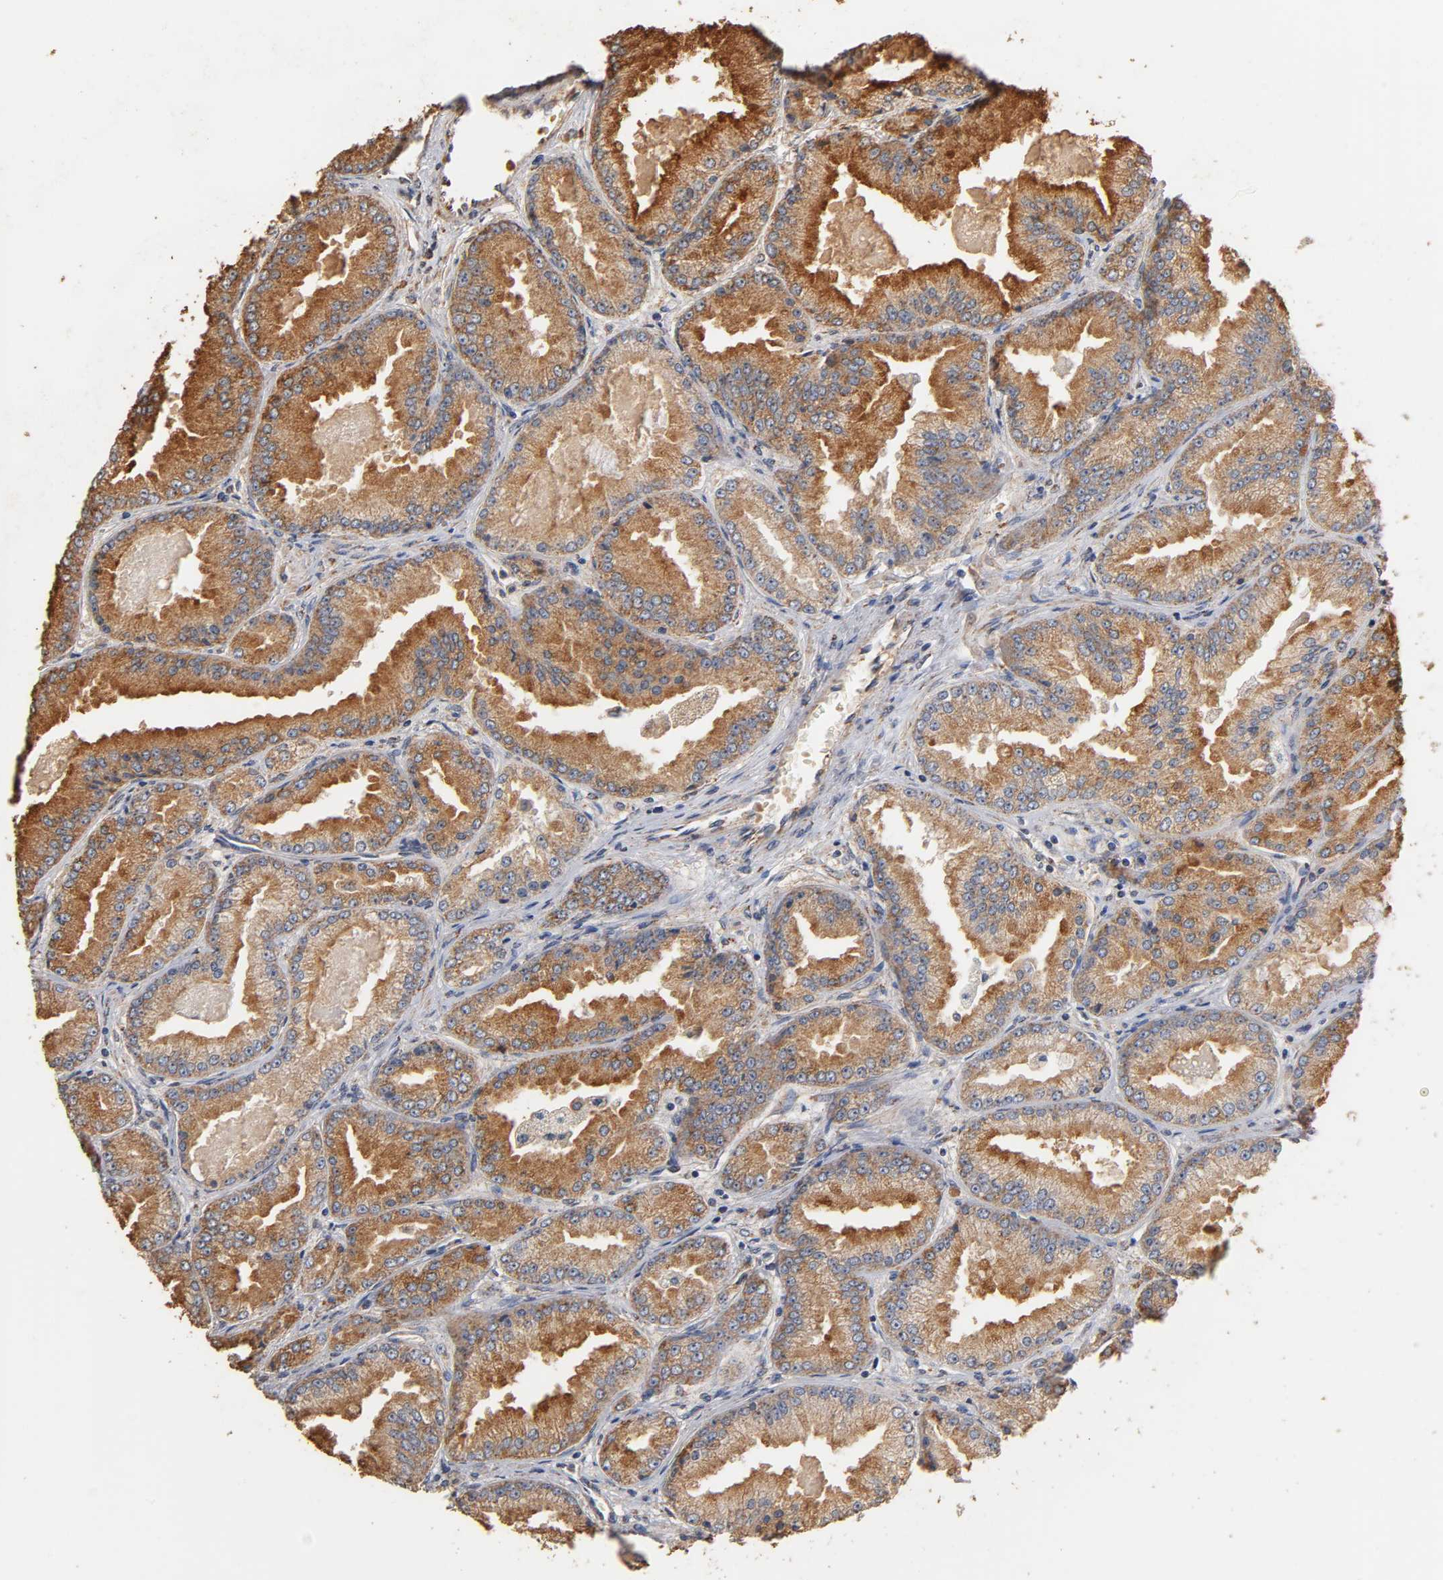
{"staining": {"intensity": "strong", "quantity": ">75%", "location": "cytoplasmic/membranous"}, "tissue": "prostate cancer", "cell_type": "Tumor cells", "image_type": "cancer", "snomed": [{"axis": "morphology", "description": "Adenocarcinoma, High grade"}, {"axis": "topography", "description": "Prostate"}], "caption": "Immunohistochemistry staining of high-grade adenocarcinoma (prostate), which exhibits high levels of strong cytoplasmic/membranous positivity in about >75% of tumor cells indicating strong cytoplasmic/membranous protein staining. The staining was performed using DAB (brown) for protein detection and nuclei were counterstained in hematoxylin (blue).", "gene": "PKN1", "patient": {"sex": "male", "age": 61}}